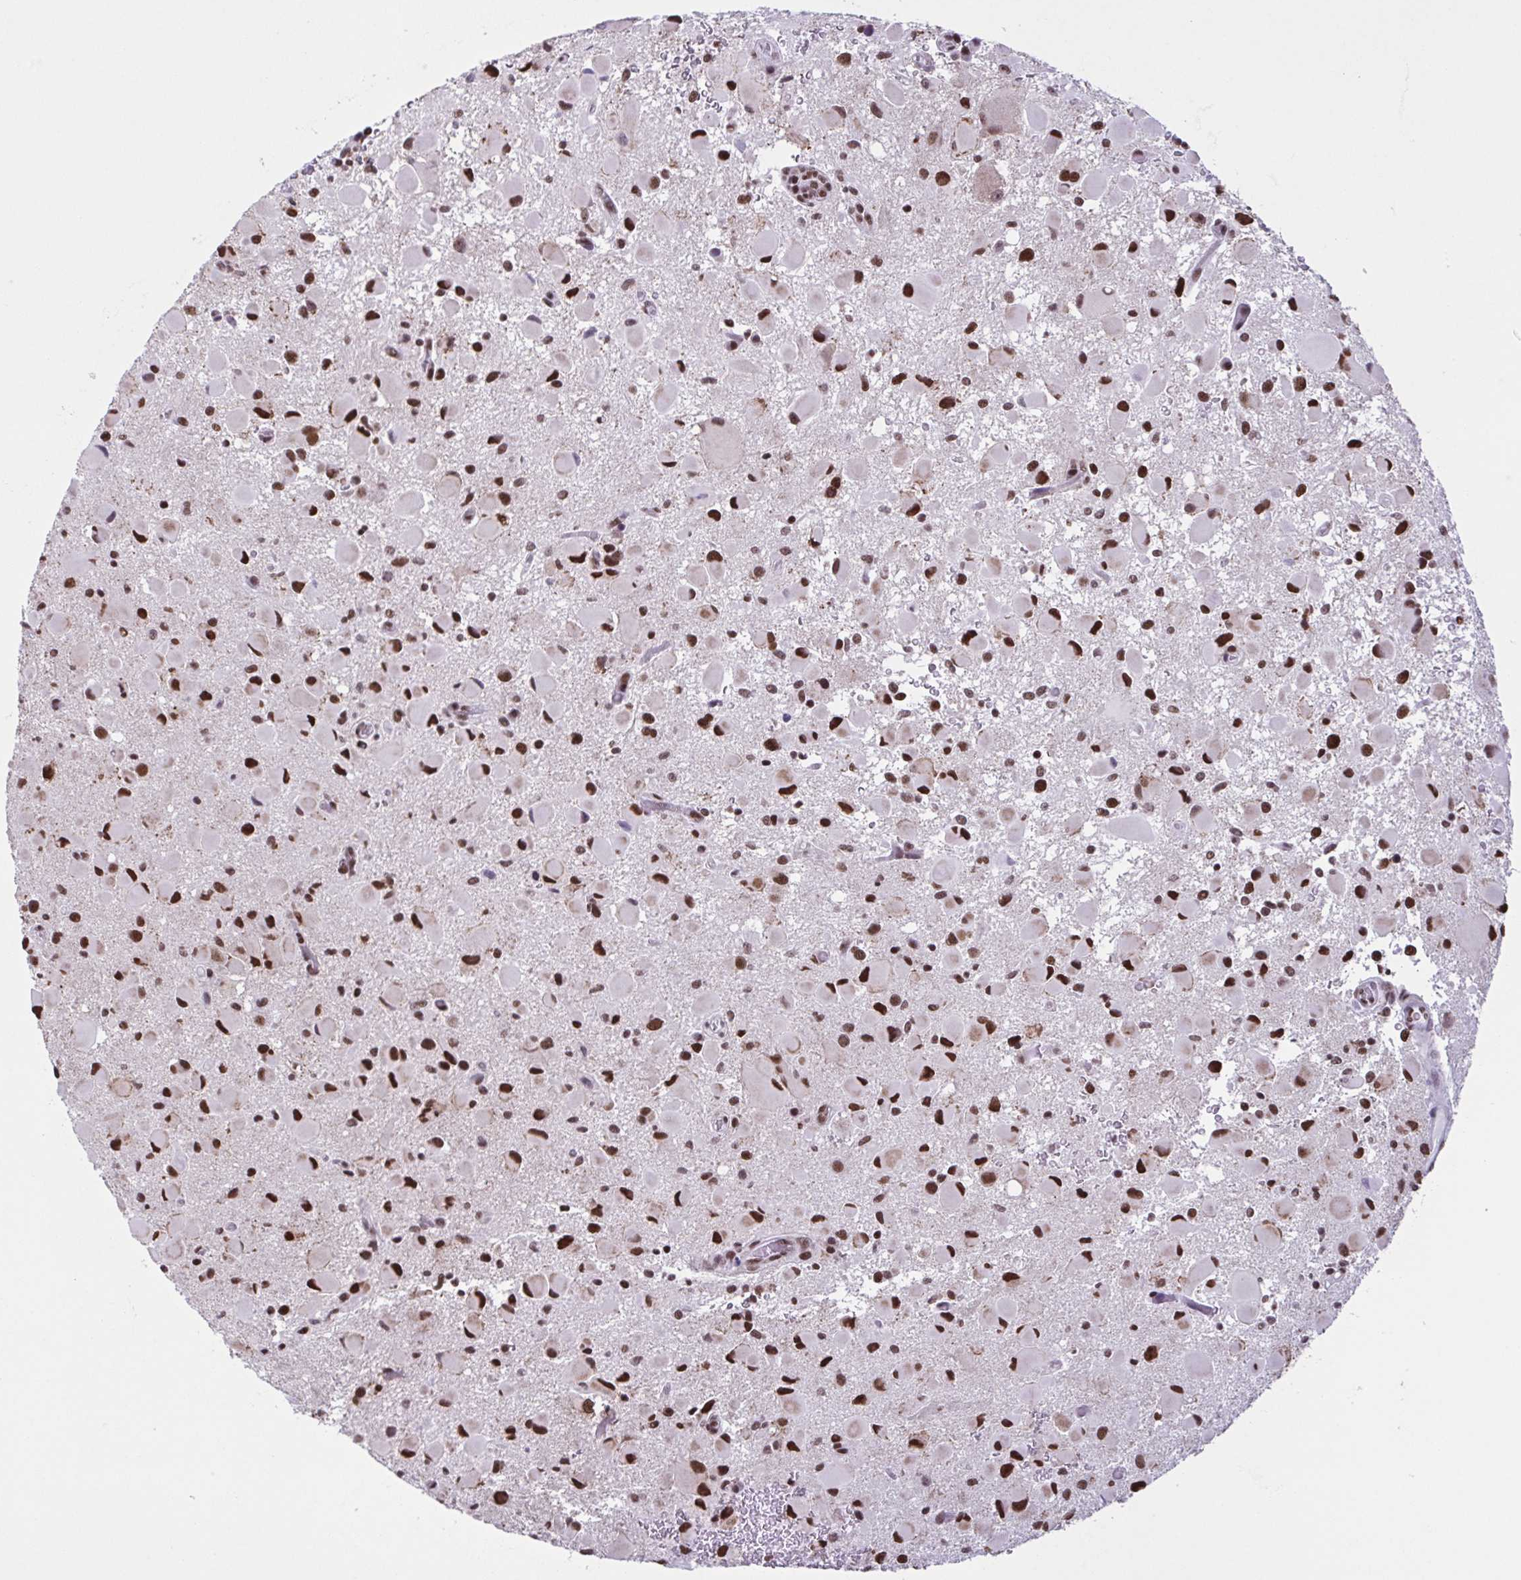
{"staining": {"intensity": "strong", "quantity": ">75%", "location": "nuclear"}, "tissue": "glioma", "cell_type": "Tumor cells", "image_type": "cancer", "snomed": [{"axis": "morphology", "description": "Glioma, malignant, Low grade"}, {"axis": "topography", "description": "Brain"}], "caption": "The histopathology image displays a brown stain indicating the presence of a protein in the nuclear of tumor cells in malignant glioma (low-grade).", "gene": "TIMM21", "patient": {"sex": "female", "age": 32}}